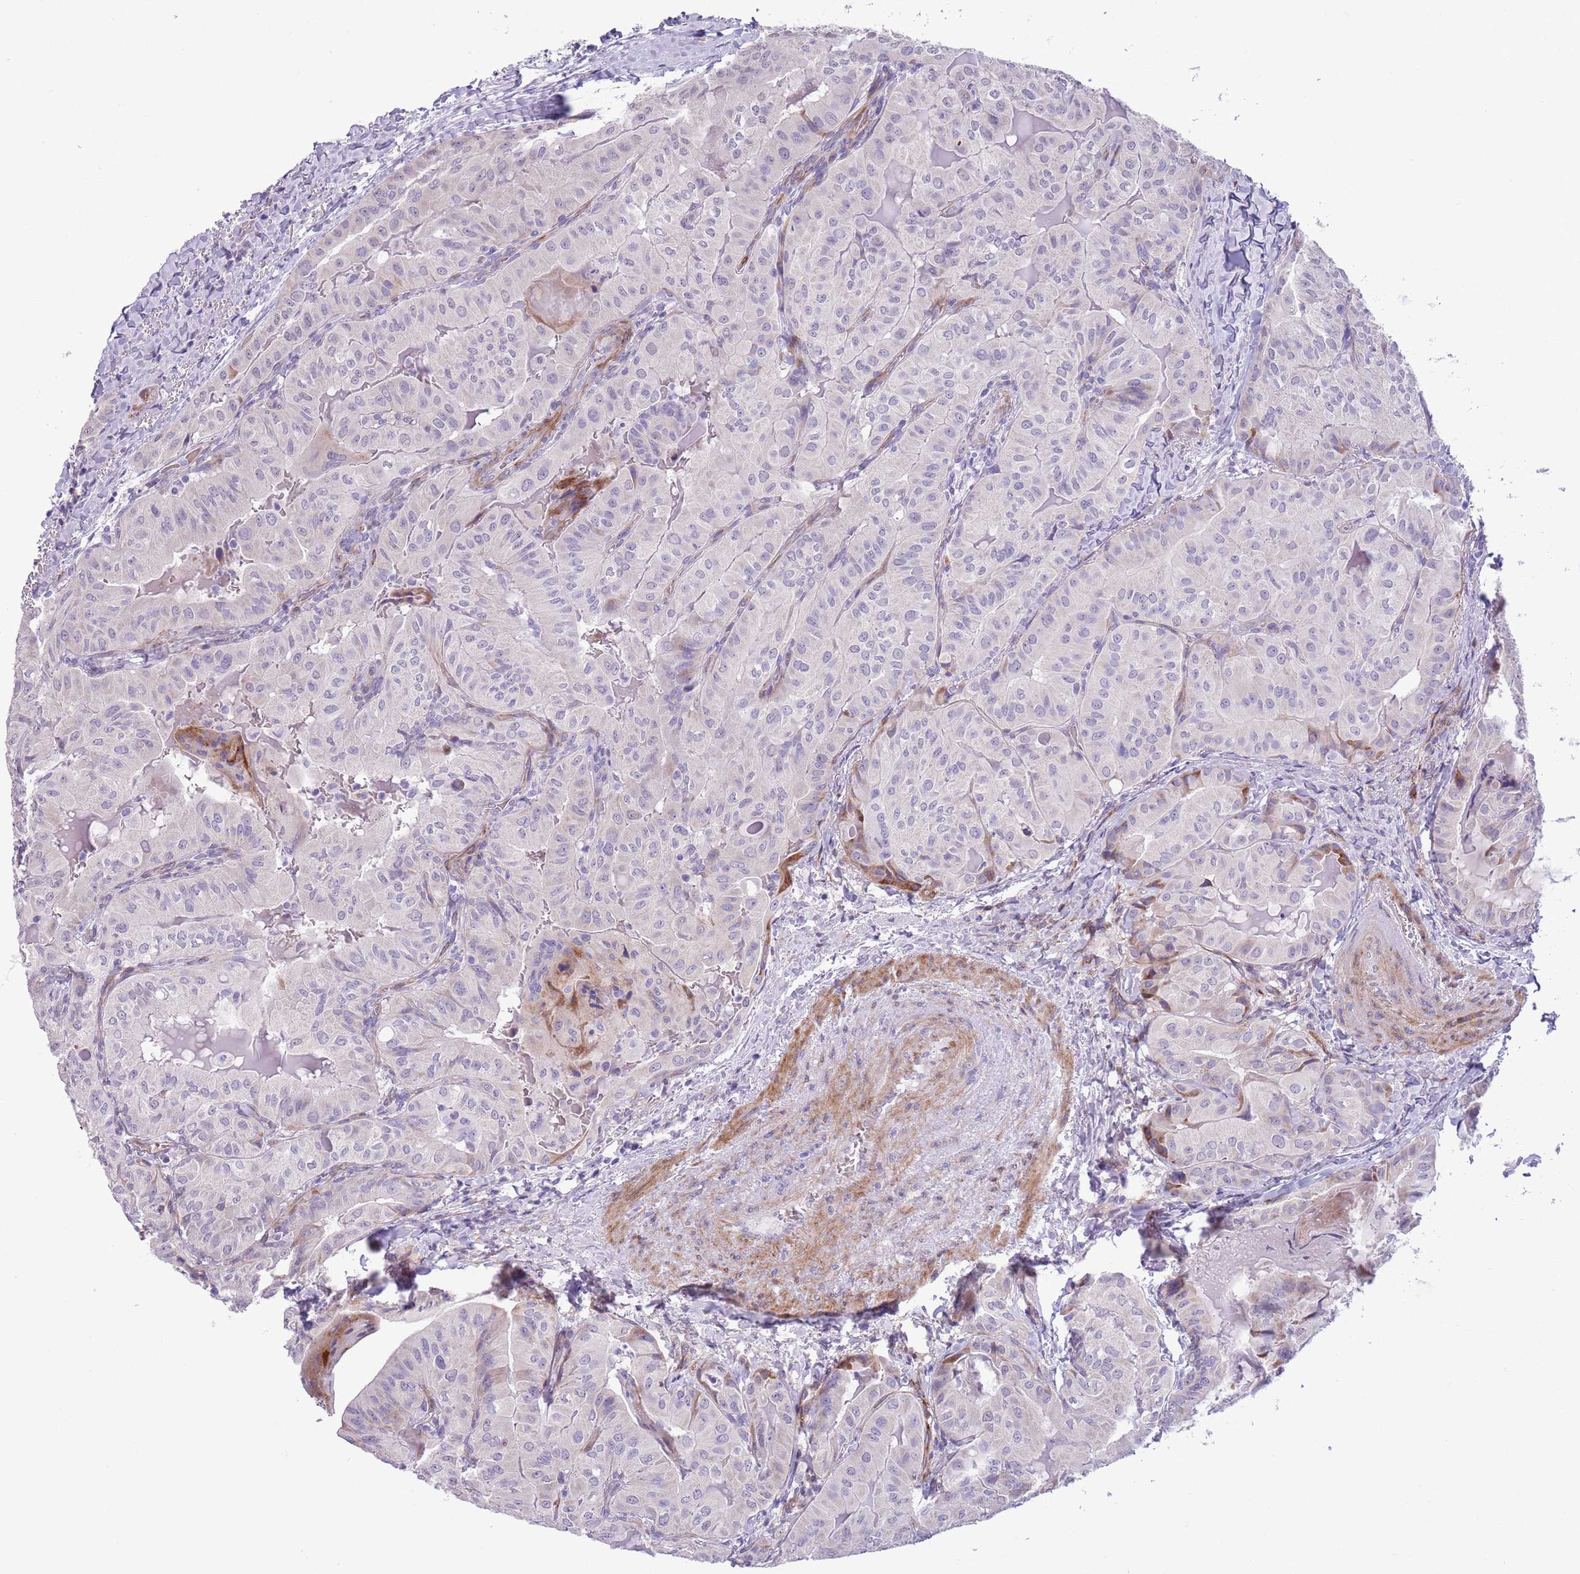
{"staining": {"intensity": "negative", "quantity": "none", "location": "none"}, "tissue": "thyroid cancer", "cell_type": "Tumor cells", "image_type": "cancer", "snomed": [{"axis": "morphology", "description": "Papillary adenocarcinoma, NOS"}, {"axis": "topography", "description": "Thyroid gland"}], "caption": "The histopathology image displays no significant staining in tumor cells of thyroid cancer.", "gene": "MRPL32", "patient": {"sex": "female", "age": 68}}